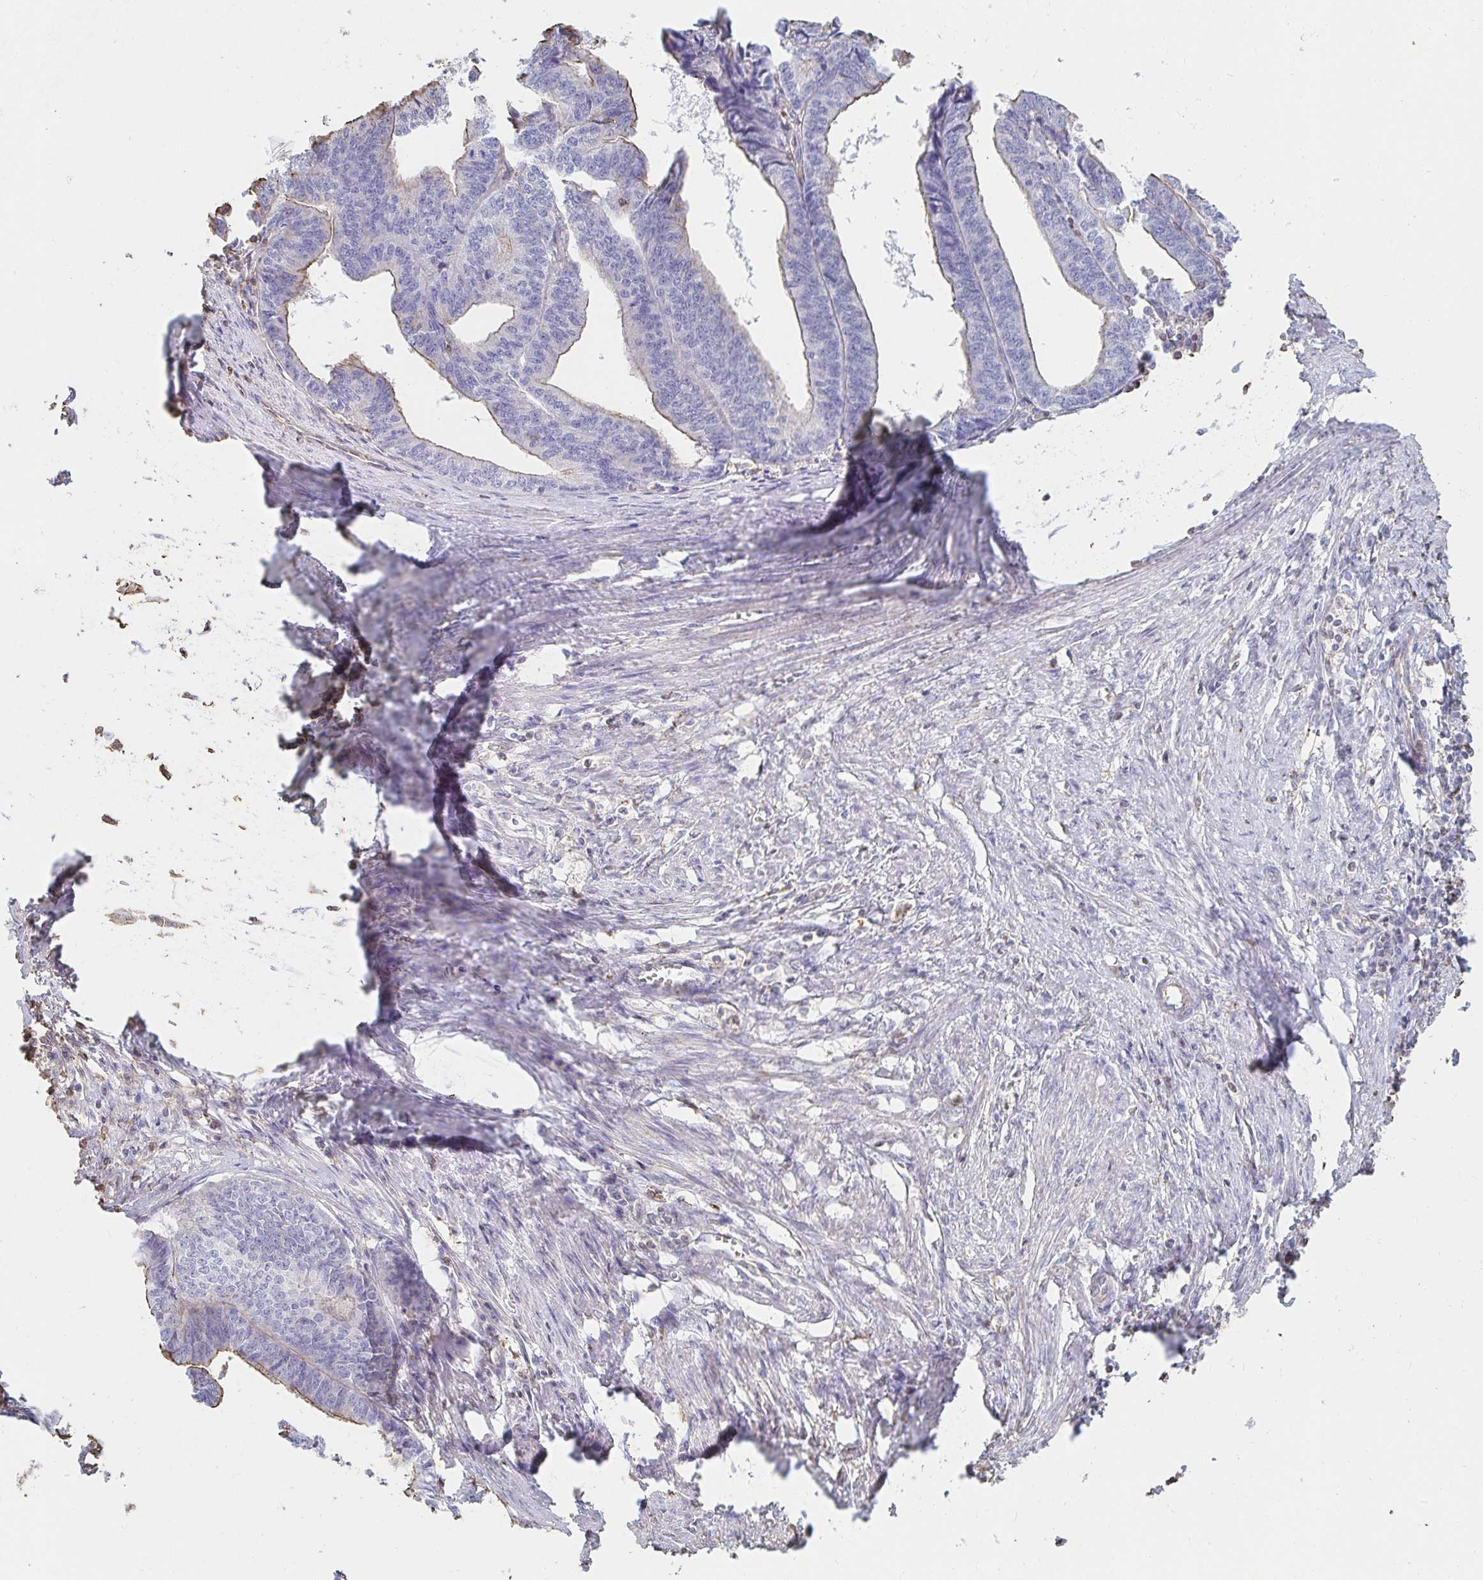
{"staining": {"intensity": "weak", "quantity": "25%-75%", "location": "cytoplasmic/membranous"}, "tissue": "endometrial cancer", "cell_type": "Tumor cells", "image_type": "cancer", "snomed": [{"axis": "morphology", "description": "Adenocarcinoma, NOS"}, {"axis": "topography", "description": "Endometrium"}], "caption": "Approximately 25%-75% of tumor cells in endometrial cancer (adenocarcinoma) demonstrate weak cytoplasmic/membranous protein staining as visualized by brown immunohistochemical staining.", "gene": "PTPN14", "patient": {"sex": "female", "age": 65}}